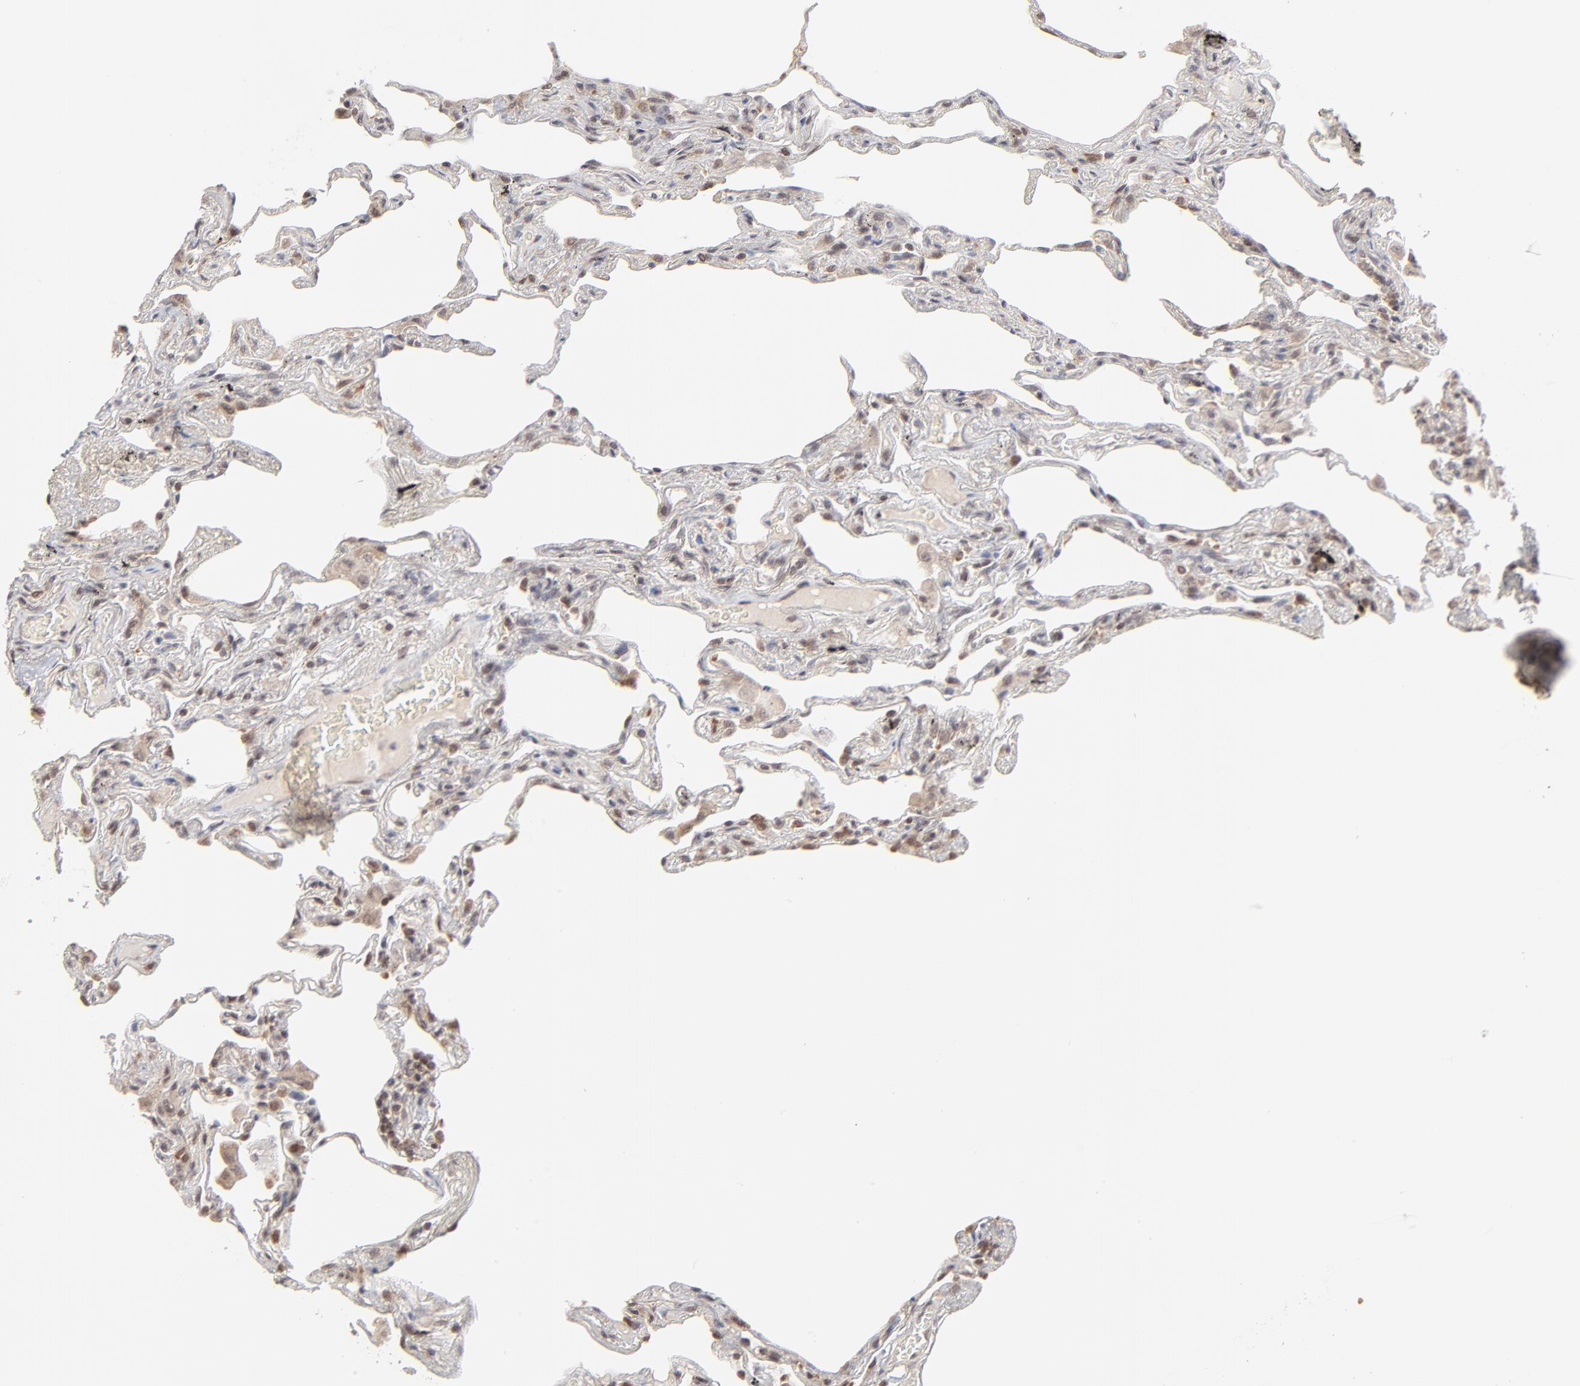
{"staining": {"intensity": "moderate", "quantity": ">75%", "location": "nuclear"}, "tissue": "lung", "cell_type": "Alveolar cells", "image_type": "normal", "snomed": [{"axis": "morphology", "description": "Normal tissue, NOS"}, {"axis": "morphology", "description": "Inflammation, NOS"}, {"axis": "topography", "description": "Lung"}], "caption": "A high-resolution micrograph shows immunohistochemistry staining of normal lung, which demonstrates moderate nuclear expression in about >75% of alveolar cells.", "gene": "ARIH1", "patient": {"sex": "male", "age": 69}}